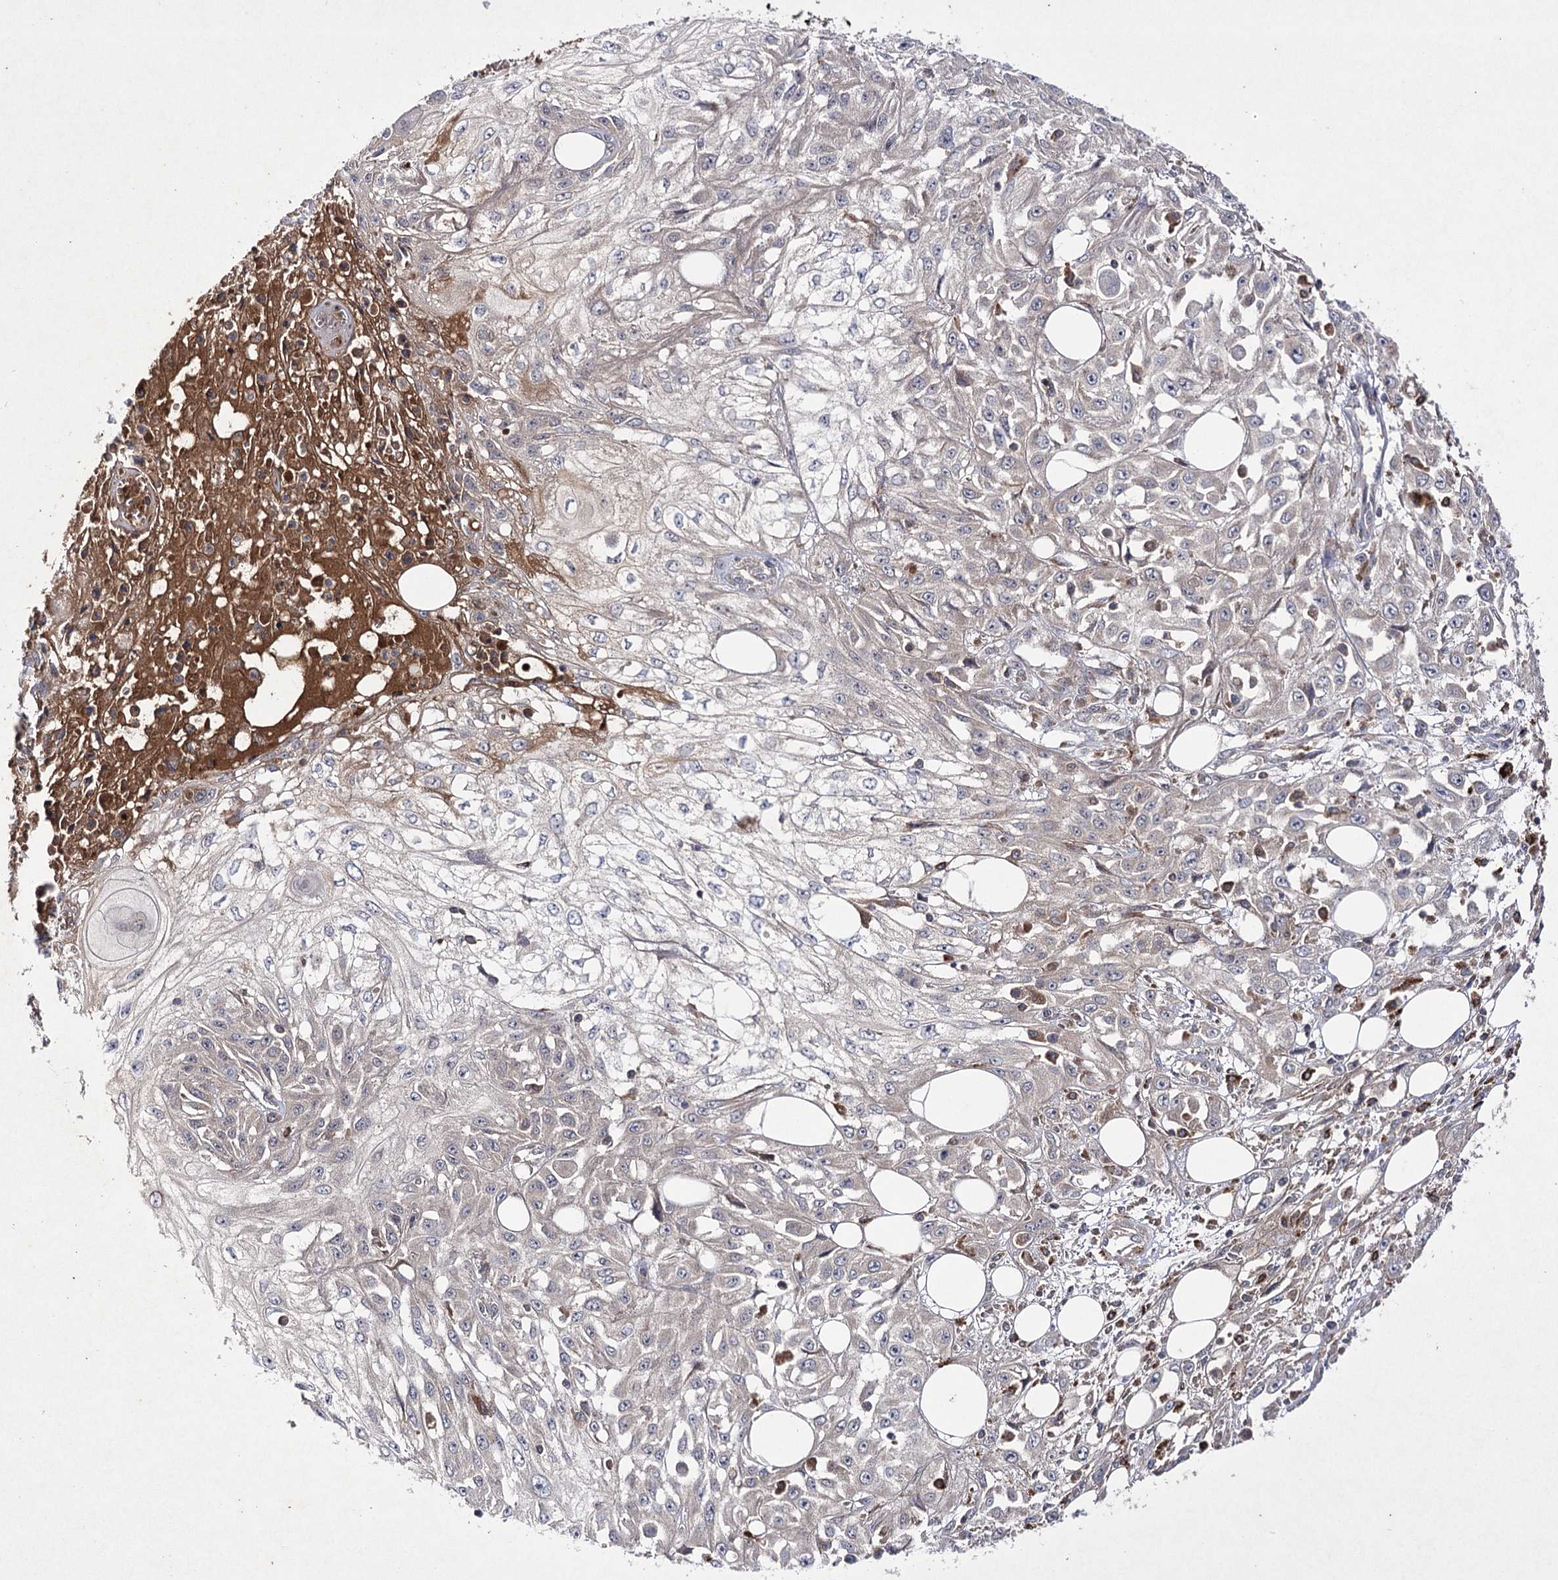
{"staining": {"intensity": "weak", "quantity": ">75%", "location": "cytoplasmic/membranous"}, "tissue": "skin cancer", "cell_type": "Tumor cells", "image_type": "cancer", "snomed": [{"axis": "morphology", "description": "Squamous cell carcinoma, NOS"}, {"axis": "morphology", "description": "Squamous cell carcinoma, metastatic, NOS"}, {"axis": "topography", "description": "Skin"}, {"axis": "topography", "description": "Lymph node"}], "caption": "A photomicrograph of human skin squamous cell carcinoma stained for a protein displays weak cytoplasmic/membranous brown staining in tumor cells.", "gene": "BCR", "patient": {"sex": "male", "age": 75}}